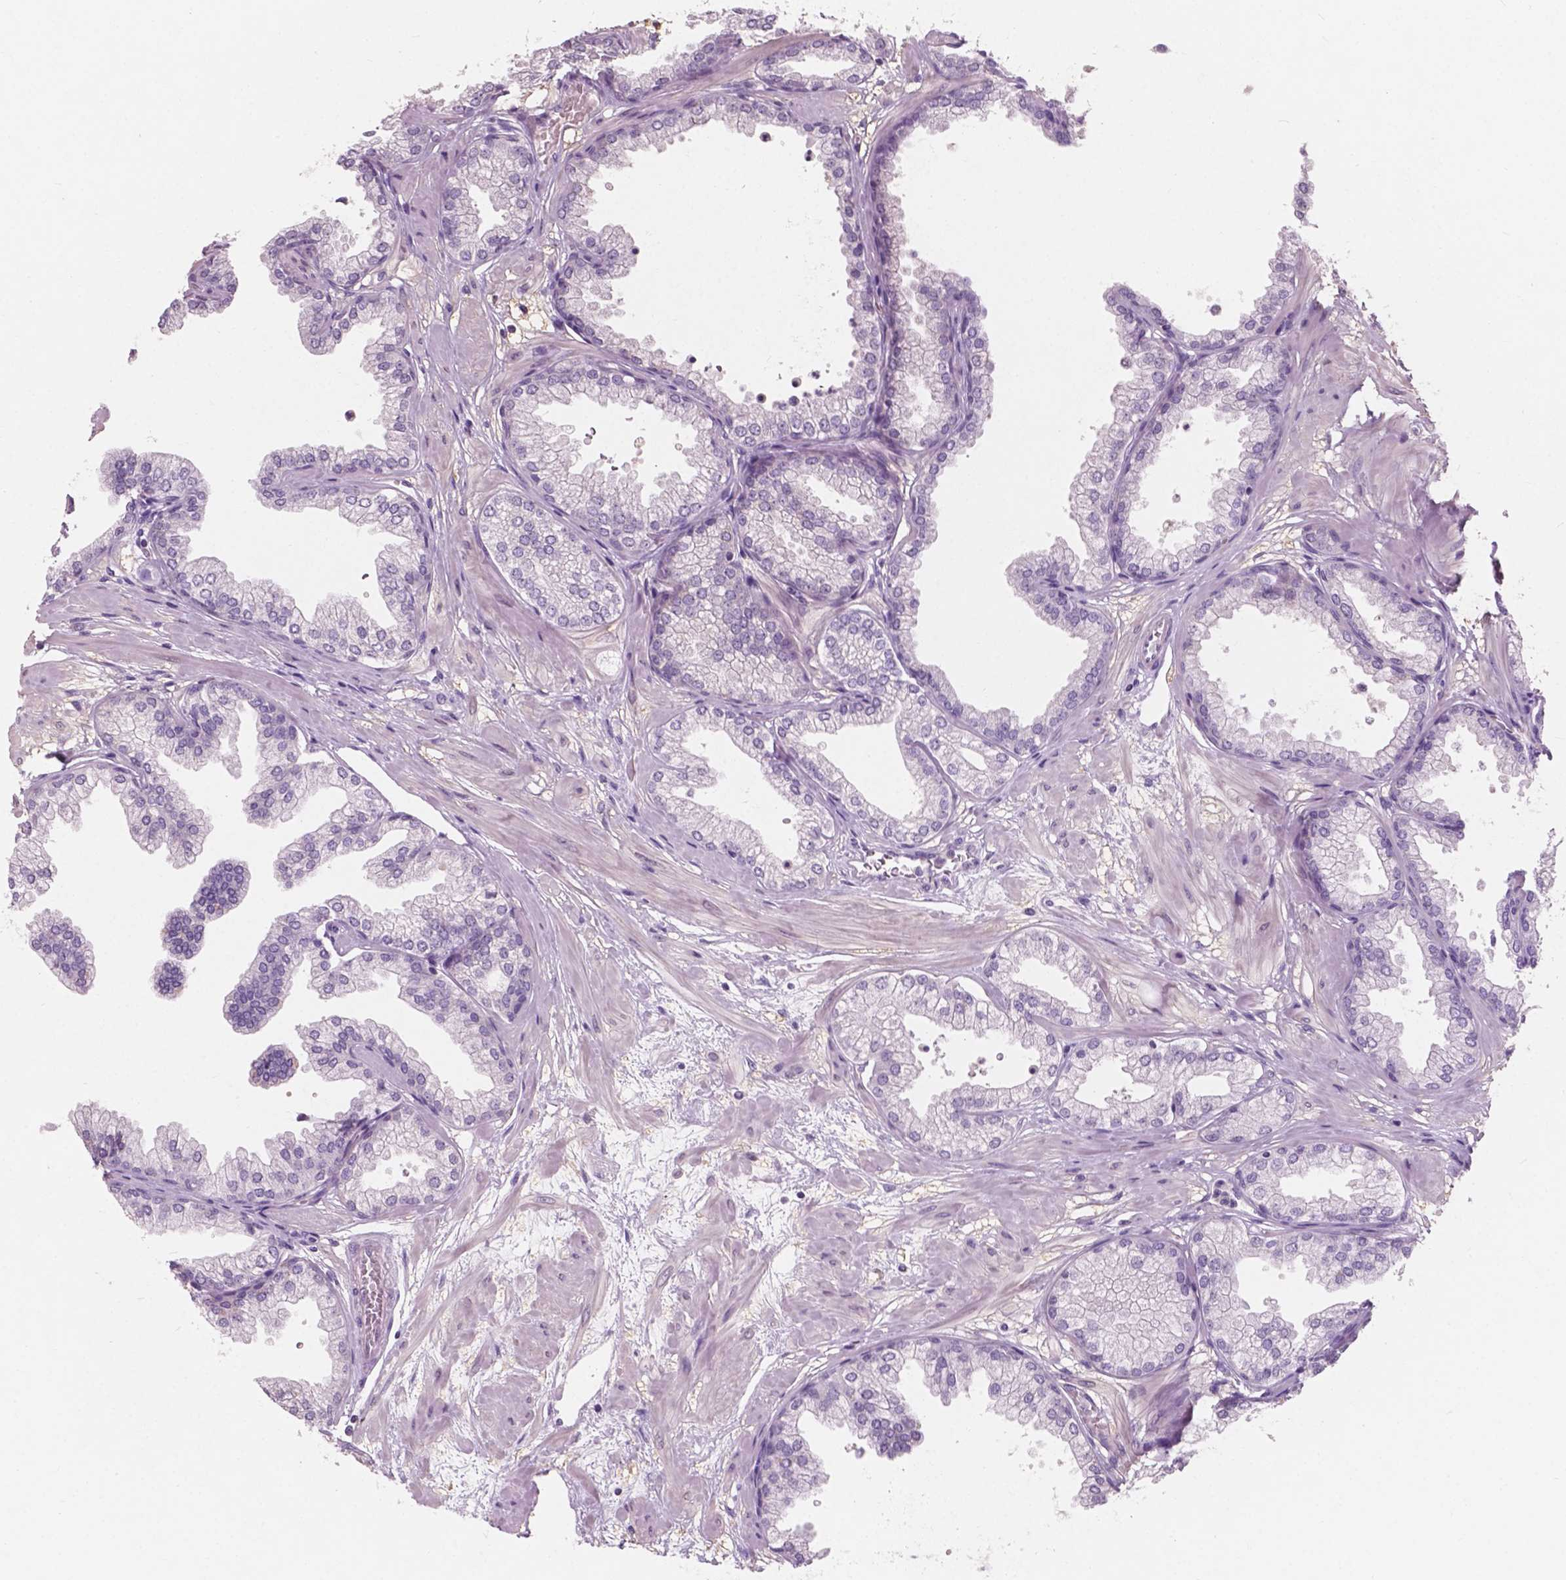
{"staining": {"intensity": "negative", "quantity": "none", "location": "none"}, "tissue": "prostate", "cell_type": "Glandular cells", "image_type": "normal", "snomed": [{"axis": "morphology", "description": "Normal tissue, NOS"}, {"axis": "topography", "description": "Prostate"}], "caption": "Immunohistochemistry of unremarkable human prostate shows no staining in glandular cells.", "gene": "AWAT1", "patient": {"sex": "male", "age": 37}}